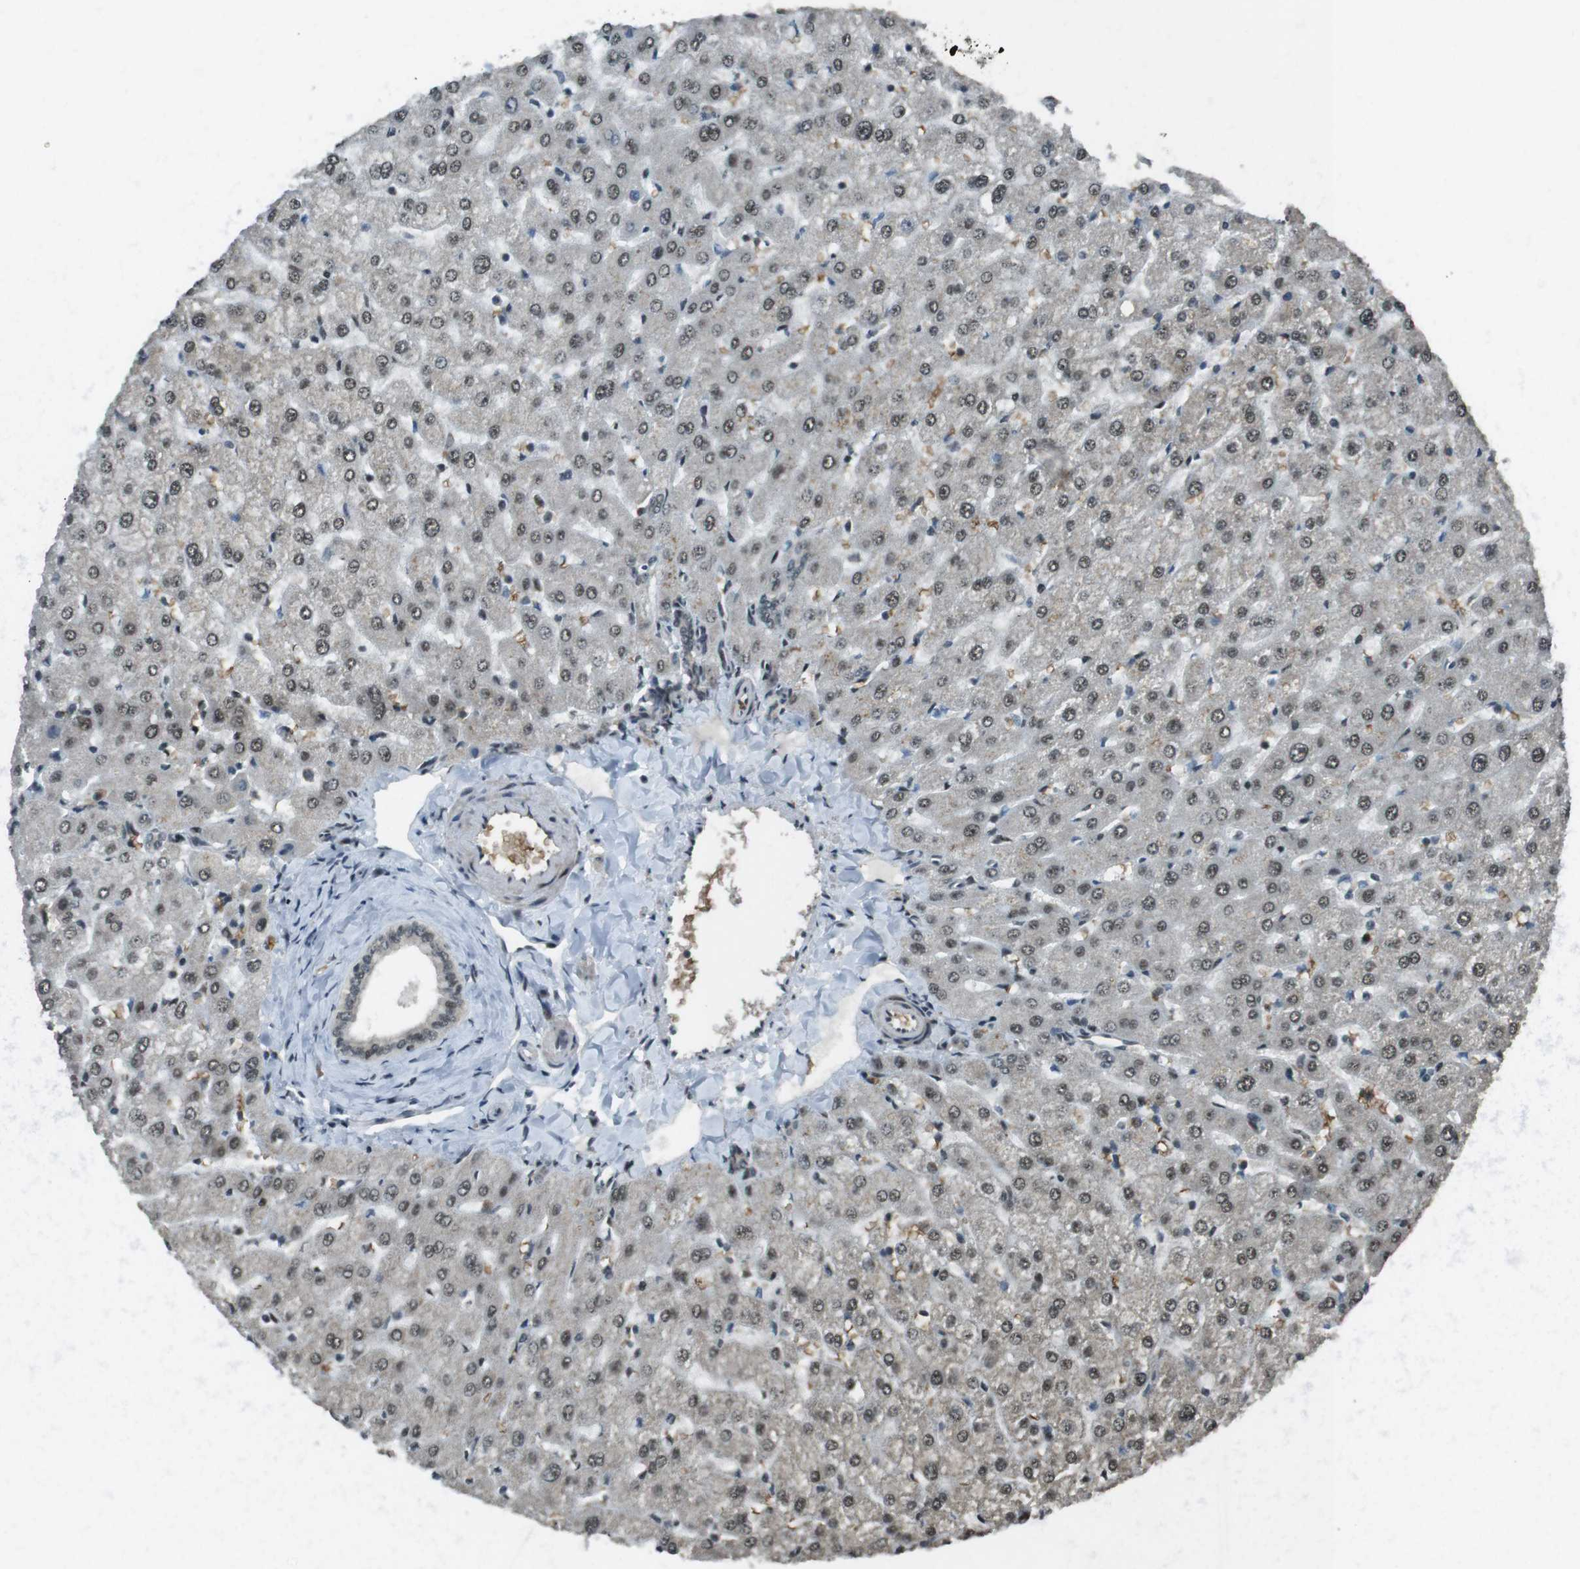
{"staining": {"intensity": "weak", "quantity": "<25%", "location": "nuclear"}, "tissue": "liver", "cell_type": "Cholangiocytes", "image_type": "normal", "snomed": [{"axis": "morphology", "description": "Normal tissue, NOS"}, {"axis": "morphology", "description": "Fibrosis, NOS"}, {"axis": "topography", "description": "Liver"}], "caption": "Immunohistochemistry of unremarkable liver exhibits no staining in cholangiocytes. (DAB (3,3'-diaminobenzidine) immunohistochemistry with hematoxylin counter stain).", "gene": "SLITRK5", "patient": {"sex": "female", "age": 29}}